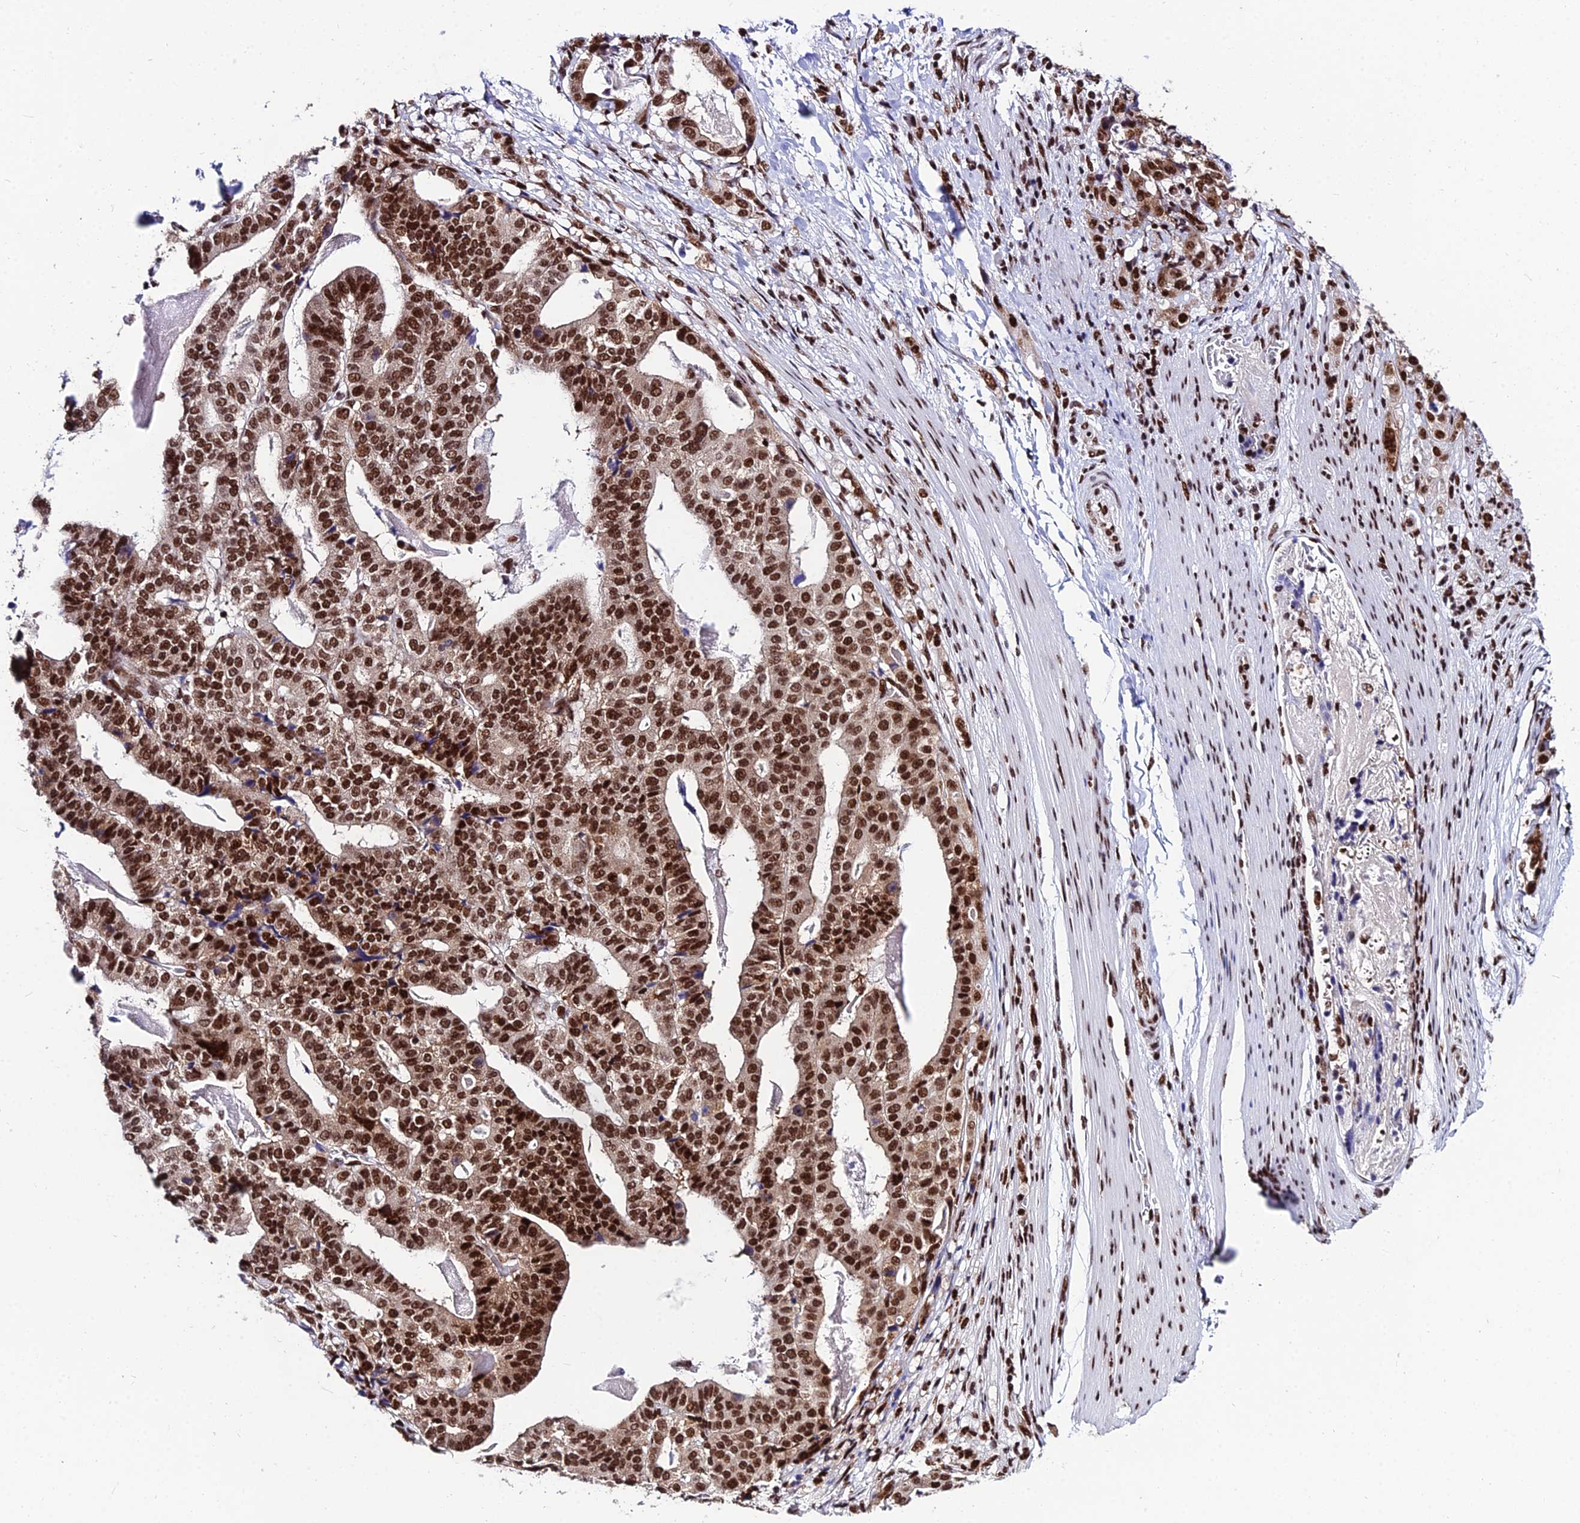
{"staining": {"intensity": "moderate", "quantity": ">75%", "location": "nuclear"}, "tissue": "stomach cancer", "cell_type": "Tumor cells", "image_type": "cancer", "snomed": [{"axis": "morphology", "description": "Adenocarcinoma, NOS"}, {"axis": "topography", "description": "Stomach"}], "caption": "Immunohistochemical staining of stomach cancer (adenocarcinoma) shows medium levels of moderate nuclear protein positivity in about >75% of tumor cells.", "gene": "HNRNPH1", "patient": {"sex": "male", "age": 48}}